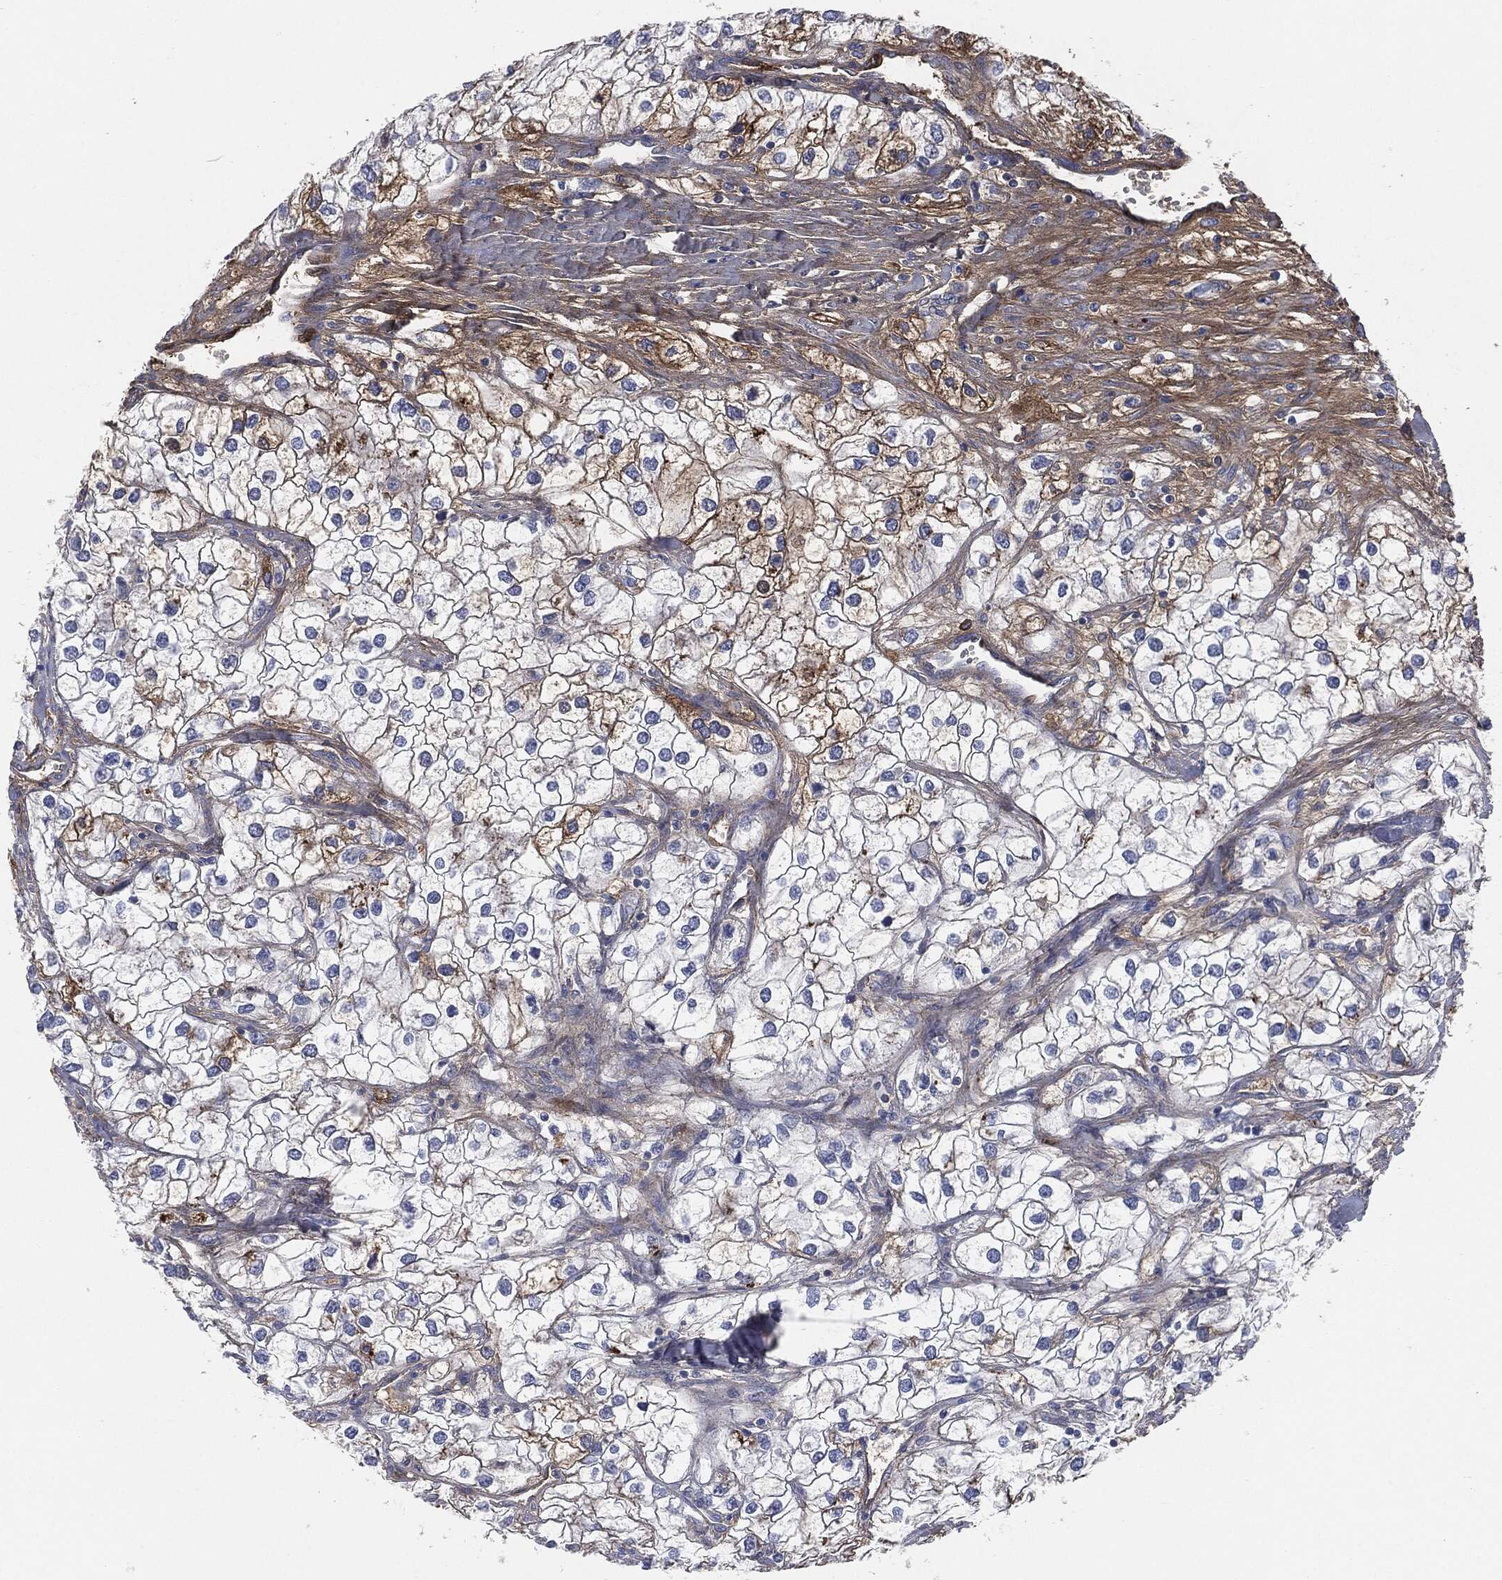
{"staining": {"intensity": "strong", "quantity": "<25%", "location": "cytoplasmic/membranous"}, "tissue": "renal cancer", "cell_type": "Tumor cells", "image_type": "cancer", "snomed": [{"axis": "morphology", "description": "Adenocarcinoma, NOS"}, {"axis": "topography", "description": "Kidney"}], "caption": "An IHC photomicrograph of tumor tissue is shown. Protein staining in brown shows strong cytoplasmic/membranous positivity in renal adenocarcinoma within tumor cells.", "gene": "APOB", "patient": {"sex": "male", "age": 59}}